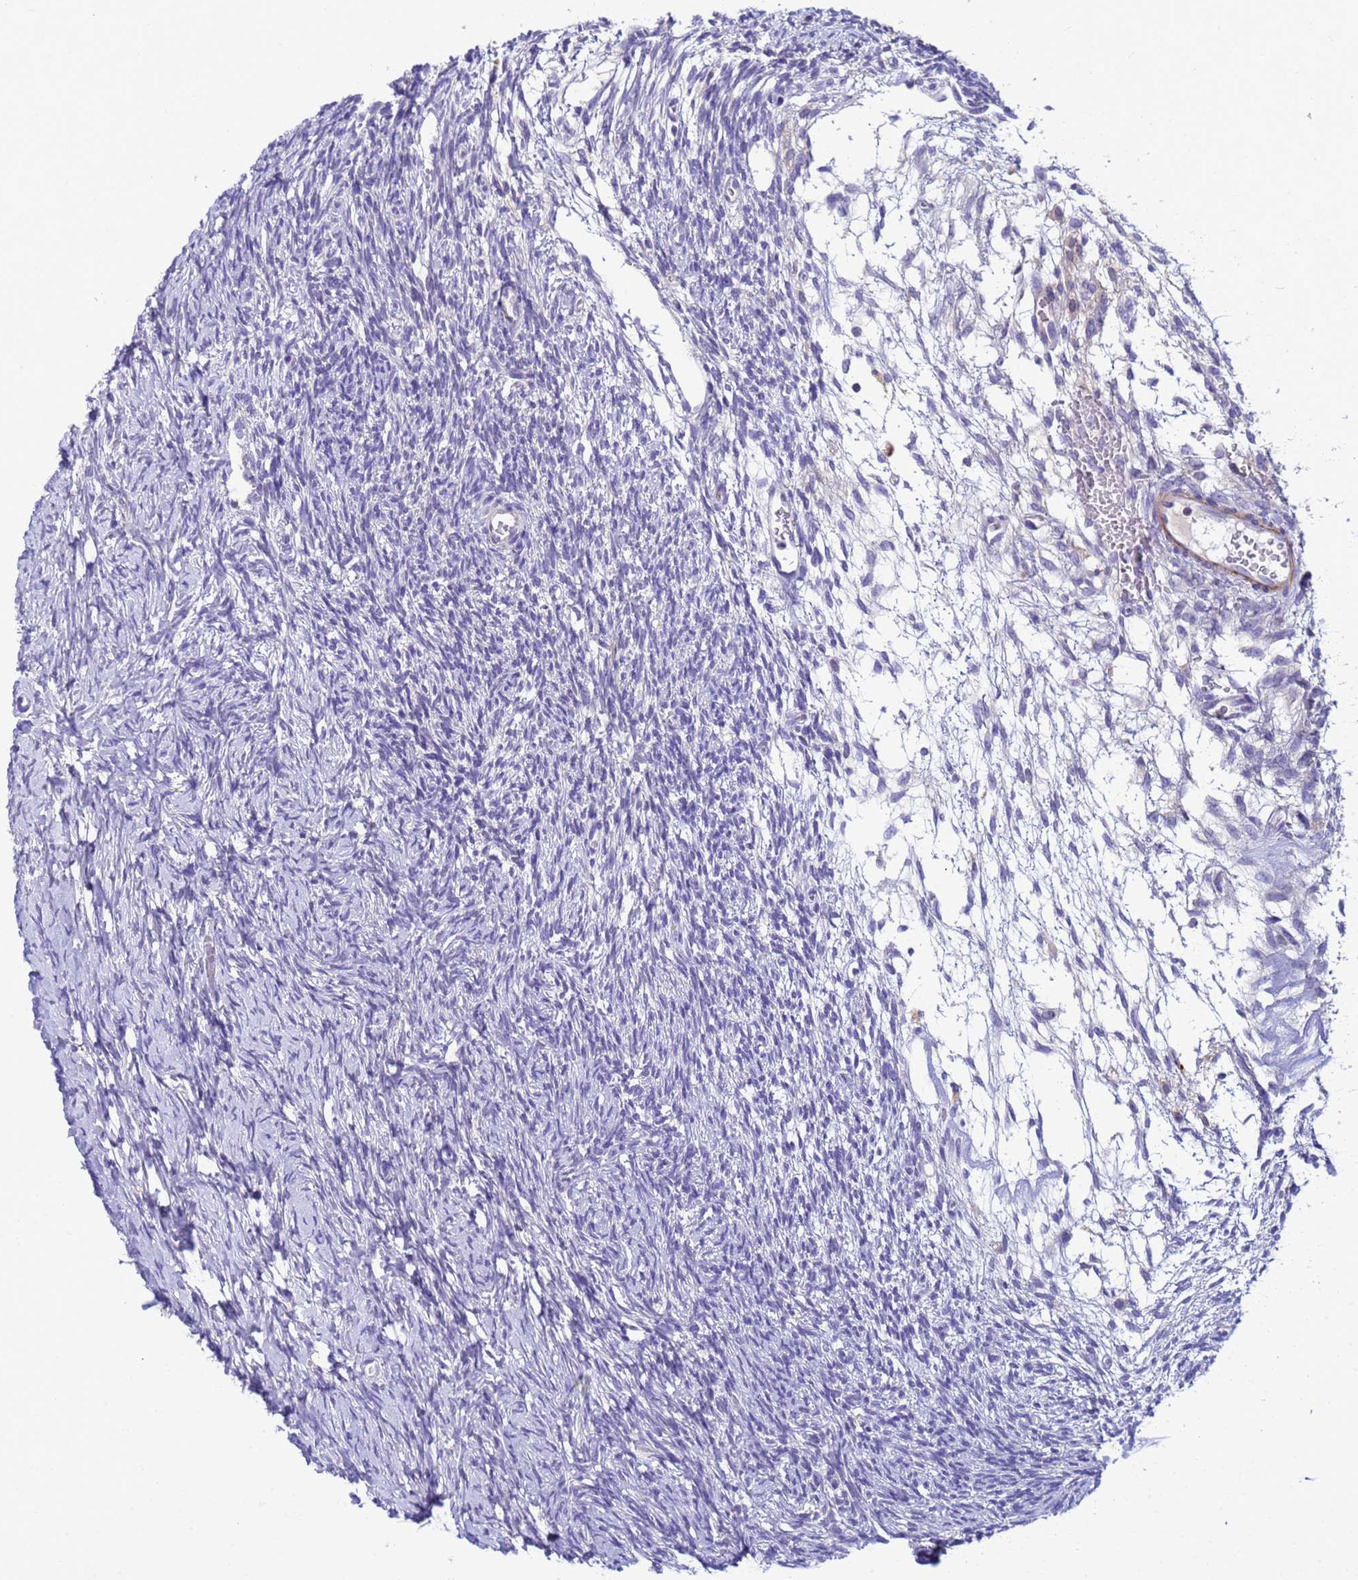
{"staining": {"intensity": "negative", "quantity": "none", "location": "none"}, "tissue": "ovary", "cell_type": "Ovarian stroma cells", "image_type": "normal", "snomed": [{"axis": "morphology", "description": "Normal tissue, NOS"}, {"axis": "topography", "description": "Ovary"}], "caption": "IHC of unremarkable human ovary exhibits no positivity in ovarian stroma cells. (DAB (3,3'-diaminobenzidine) IHC visualized using brightfield microscopy, high magnification).", "gene": "KLHL13", "patient": {"sex": "female", "age": 39}}